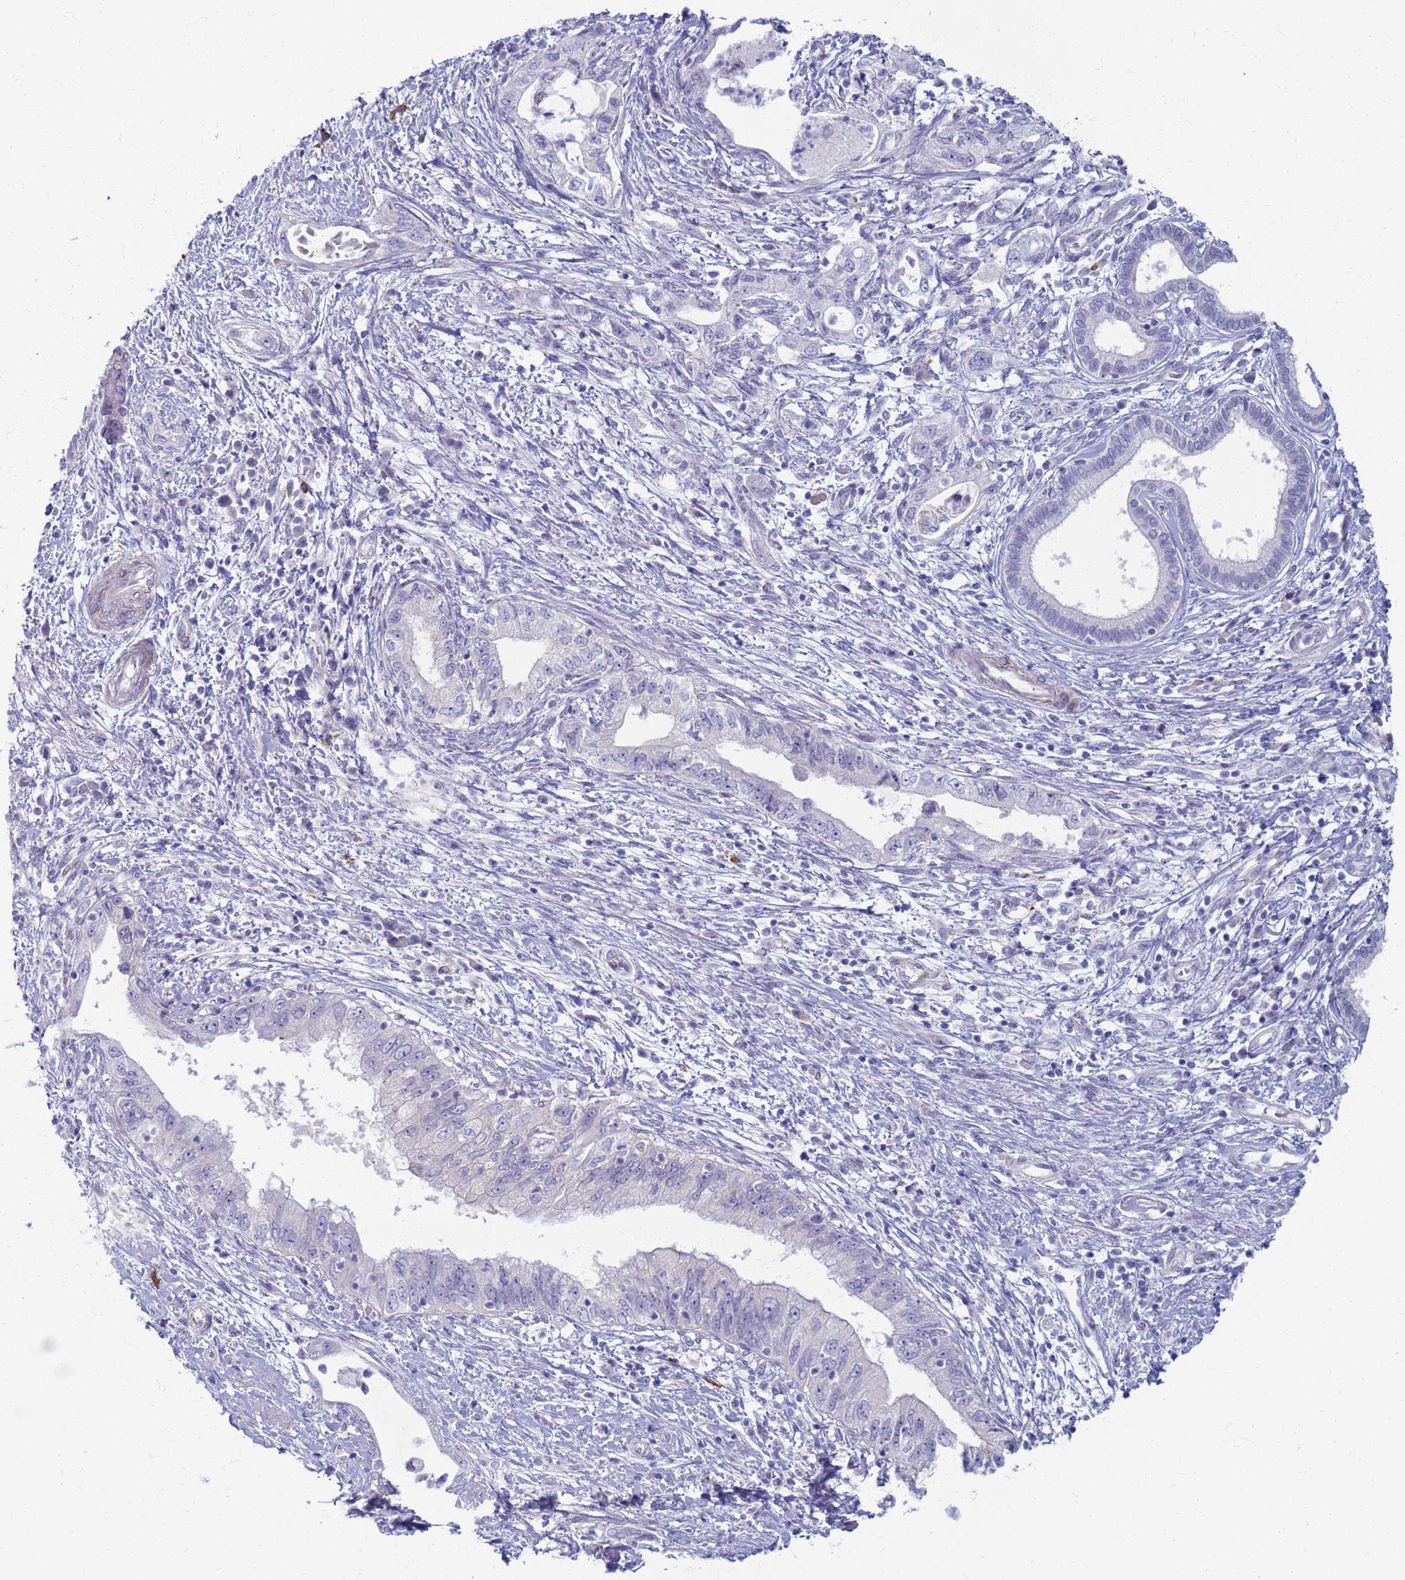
{"staining": {"intensity": "negative", "quantity": "none", "location": "none"}, "tissue": "pancreatic cancer", "cell_type": "Tumor cells", "image_type": "cancer", "snomed": [{"axis": "morphology", "description": "Adenocarcinoma, NOS"}, {"axis": "topography", "description": "Pancreas"}], "caption": "Human pancreatic cancer (adenocarcinoma) stained for a protein using IHC reveals no staining in tumor cells.", "gene": "CLCA2", "patient": {"sex": "female", "age": 73}}